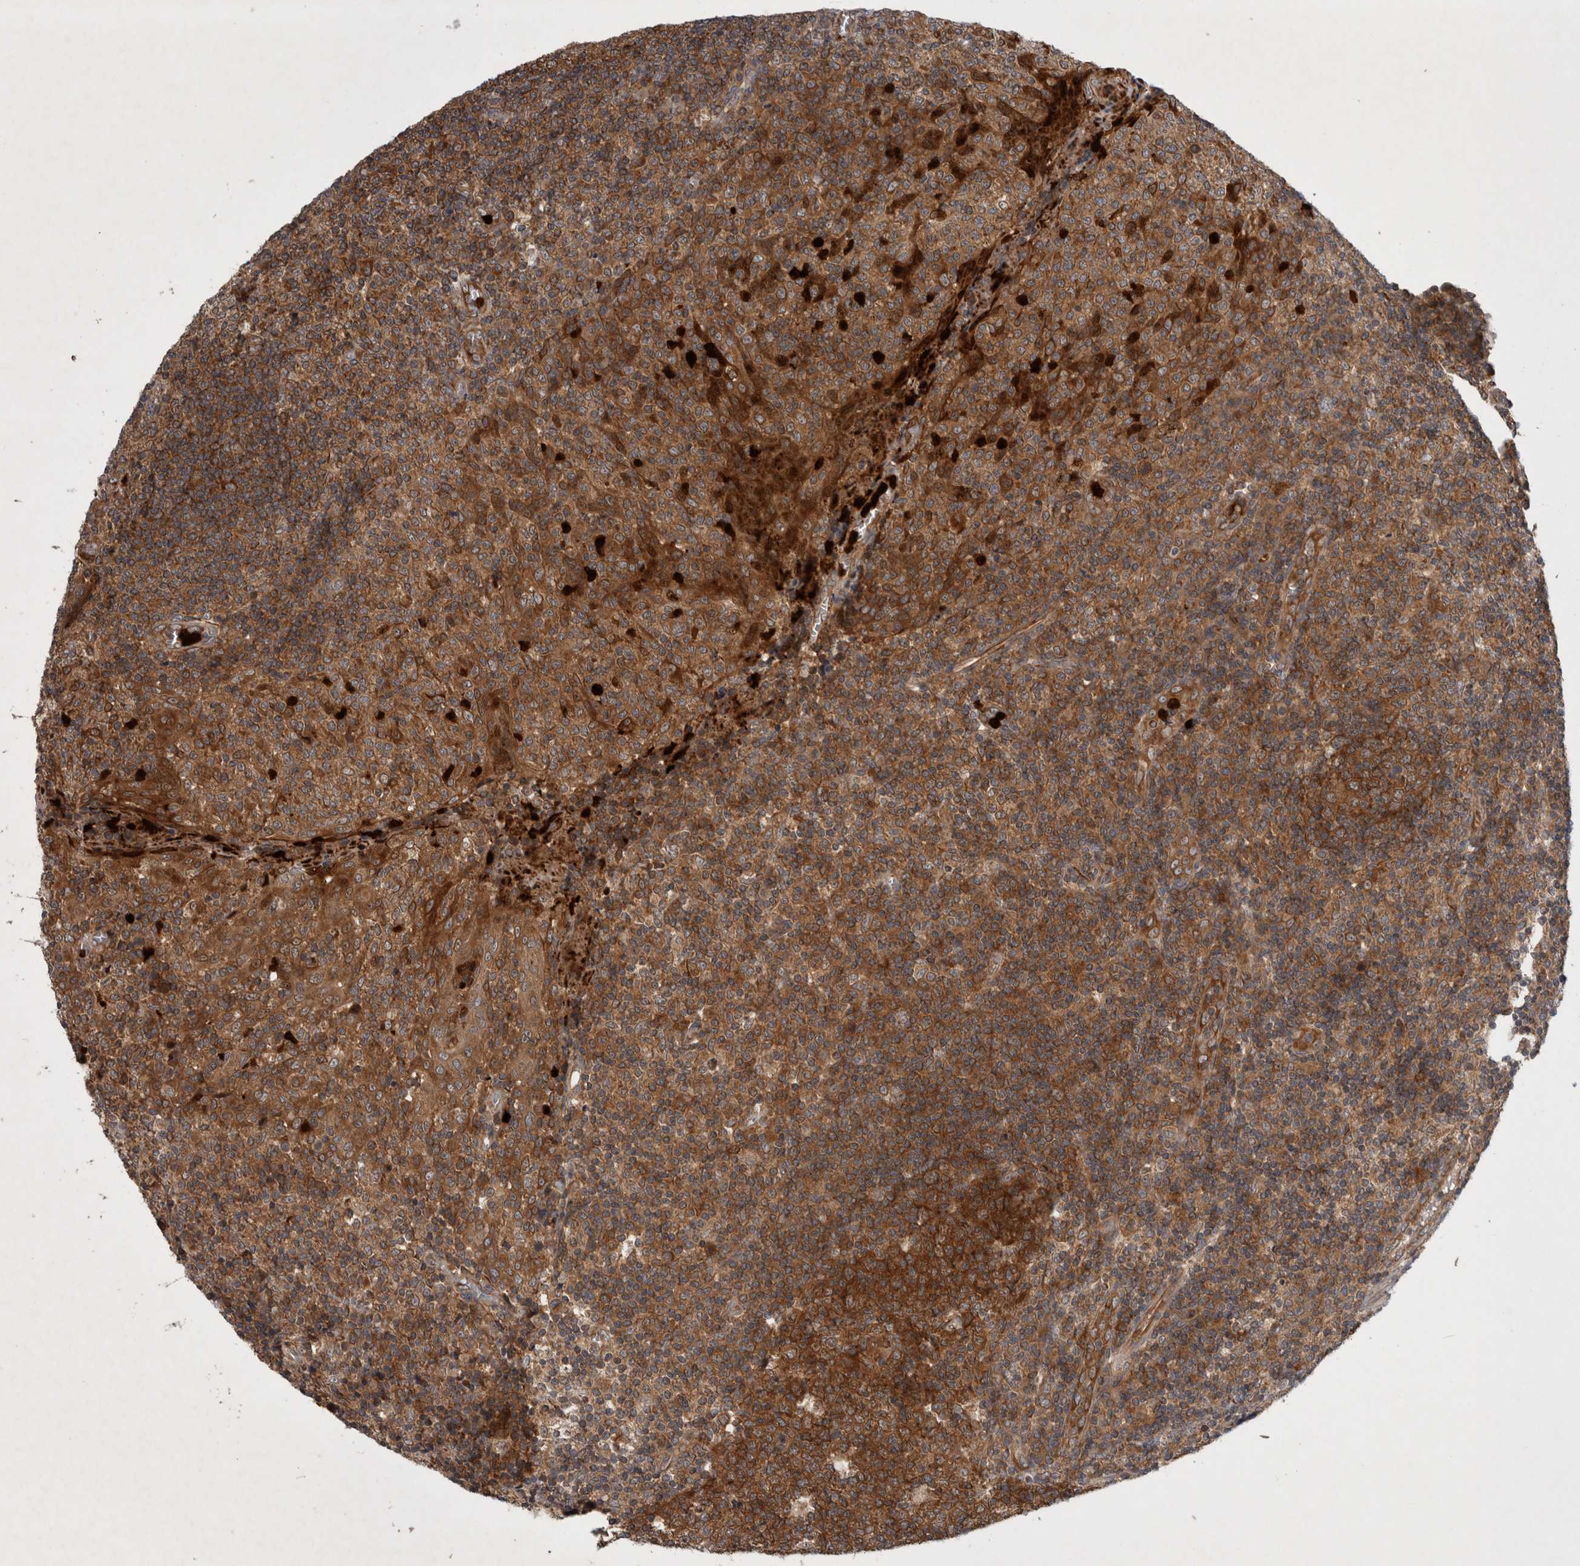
{"staining": {"intensity": "strong", "quantity": ">75%", "location": "cytoplasmic/membranous"}, "tissue": "tonsil", "cell_type": "Germinal center cells", "image_type": "normal", "snomed": [{"axis": "morphology", "description": "Normal tissue, NOS"}, {"axis": "topography", "description": "Tonsil"}], "caption": "A high-resolution histopathology image shows immunohistochemistry staining of normal tonsil, which shows strong cytoplasmic/membranous staining in about >75% of germinal center cells. Nuclei are stained in blue.", "gene": "PDCD2", "patient": {"sex": "female", "age": 19}}